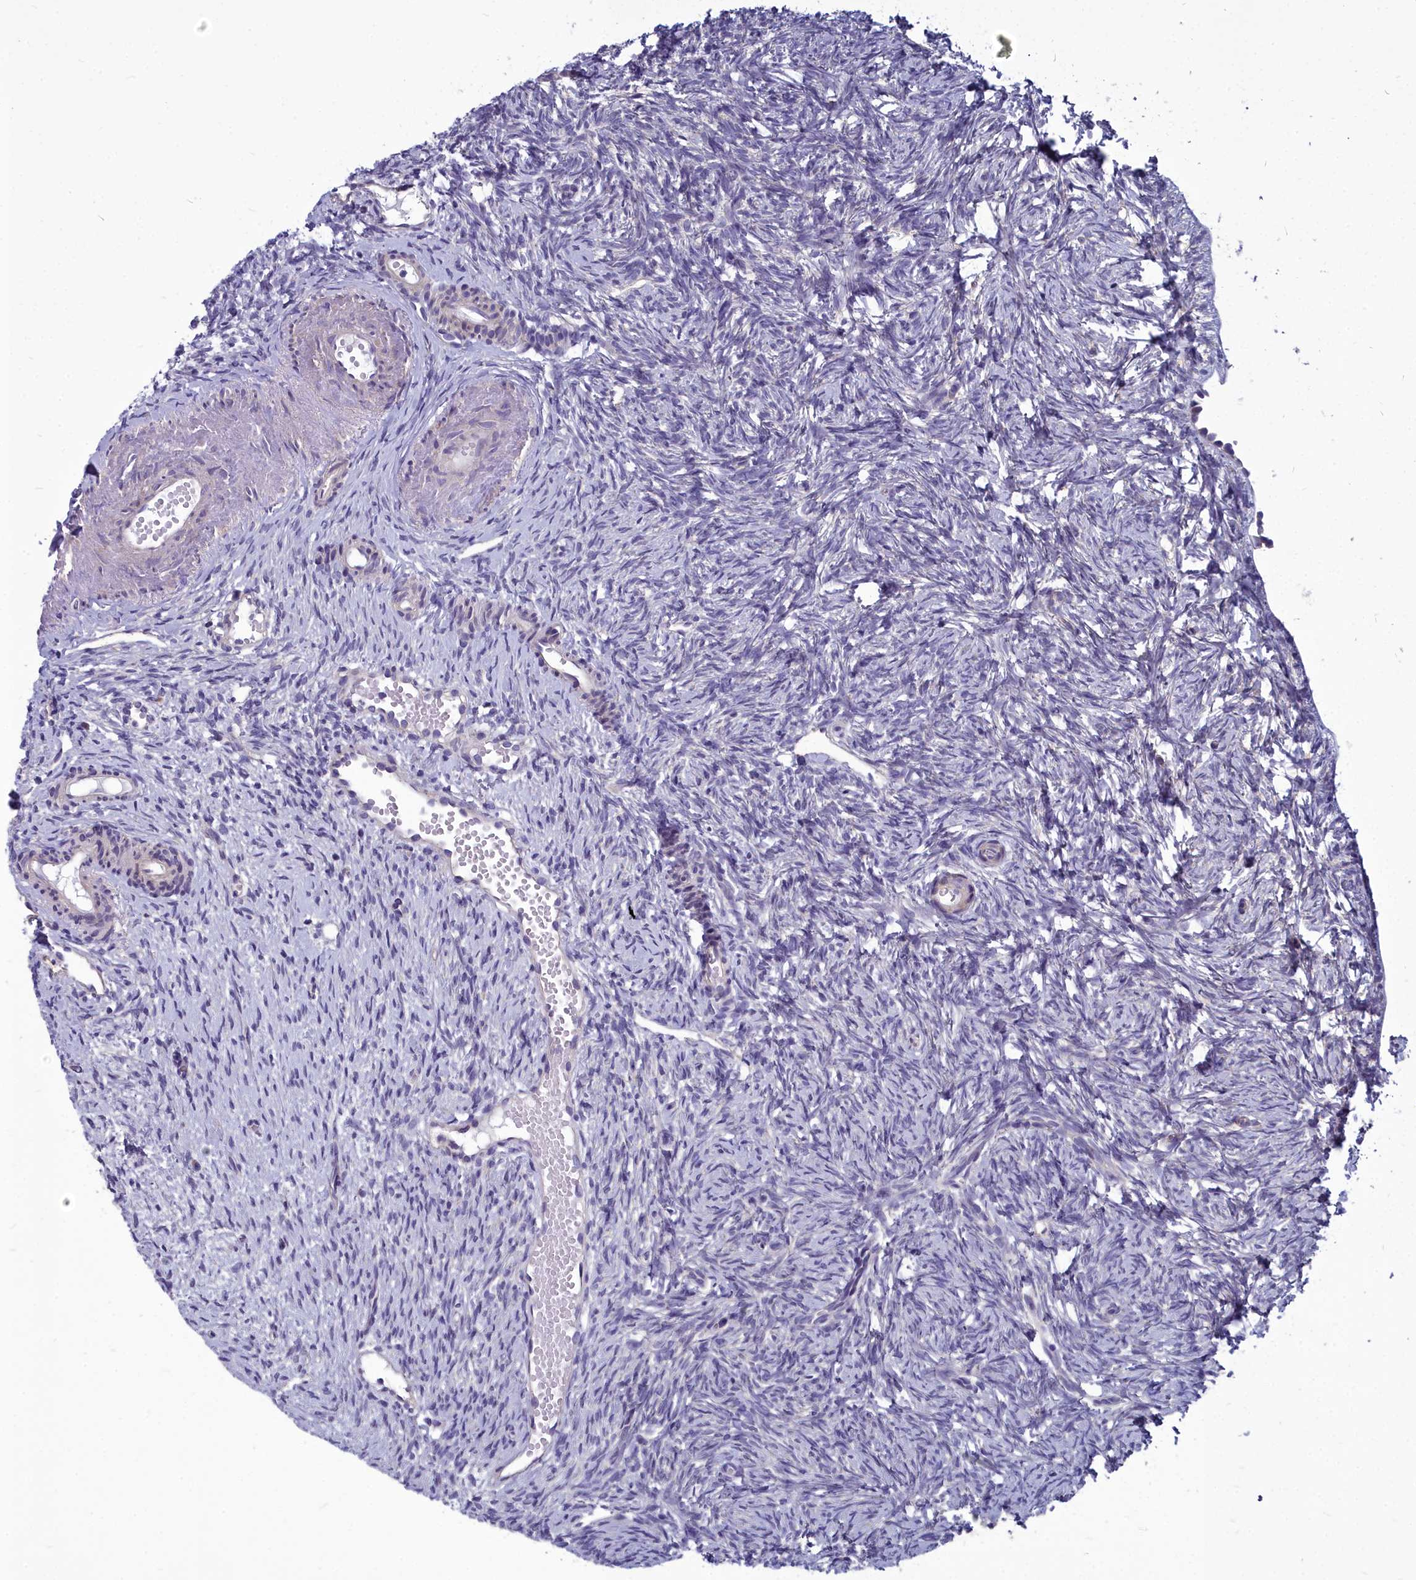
{"staining": {"intensity": "weak", "quantity": ">75%", "location": "cytoplasmic/membranous"}, "tissue": "ovary", "cell_type": "Follicle cells", "image_type": "normal", "snomed": [{"axis": "morphology", "description": "Normal tissue, NOS"}, {"axis": "topography", "description": "Ovary"}], "caption": "Weak cytoplasmic/membranous expression is appreciated in about >75% of follicle cells in unremarkable ovary.", "gene": "COX20", "patient": {"sex": "female", "age": 51}}